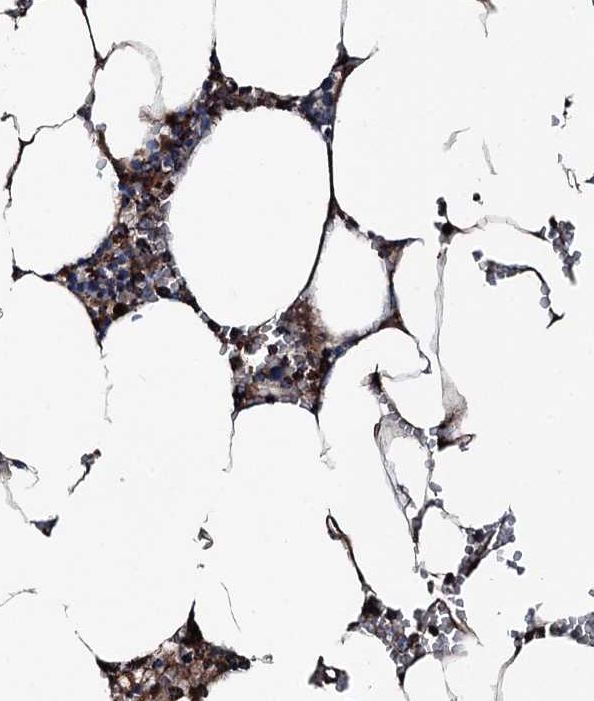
{"staining": {"intensity": "strong", "quantity": "25%-75%", "location": "cytoplasmic/membranous"}, "tissue": "bone marrow", "cell_type": "Hematopoietic cells", "image_type": "normal", "snomed": [{"axis": "morphology", "description": "Normal tissue, NOS"}, {"axis": "topography", "description": "Bone marrow"}], "caption": "Immunohistochemical staining of benign human bone marrow demonstrates 25%-75% levels of strong cytoplasmic/membranous protein staining in approximately 25%-75% of hematopoietic cells.", "gene": "DDIAS", "patient": {"sex": "male", "age": 70}}